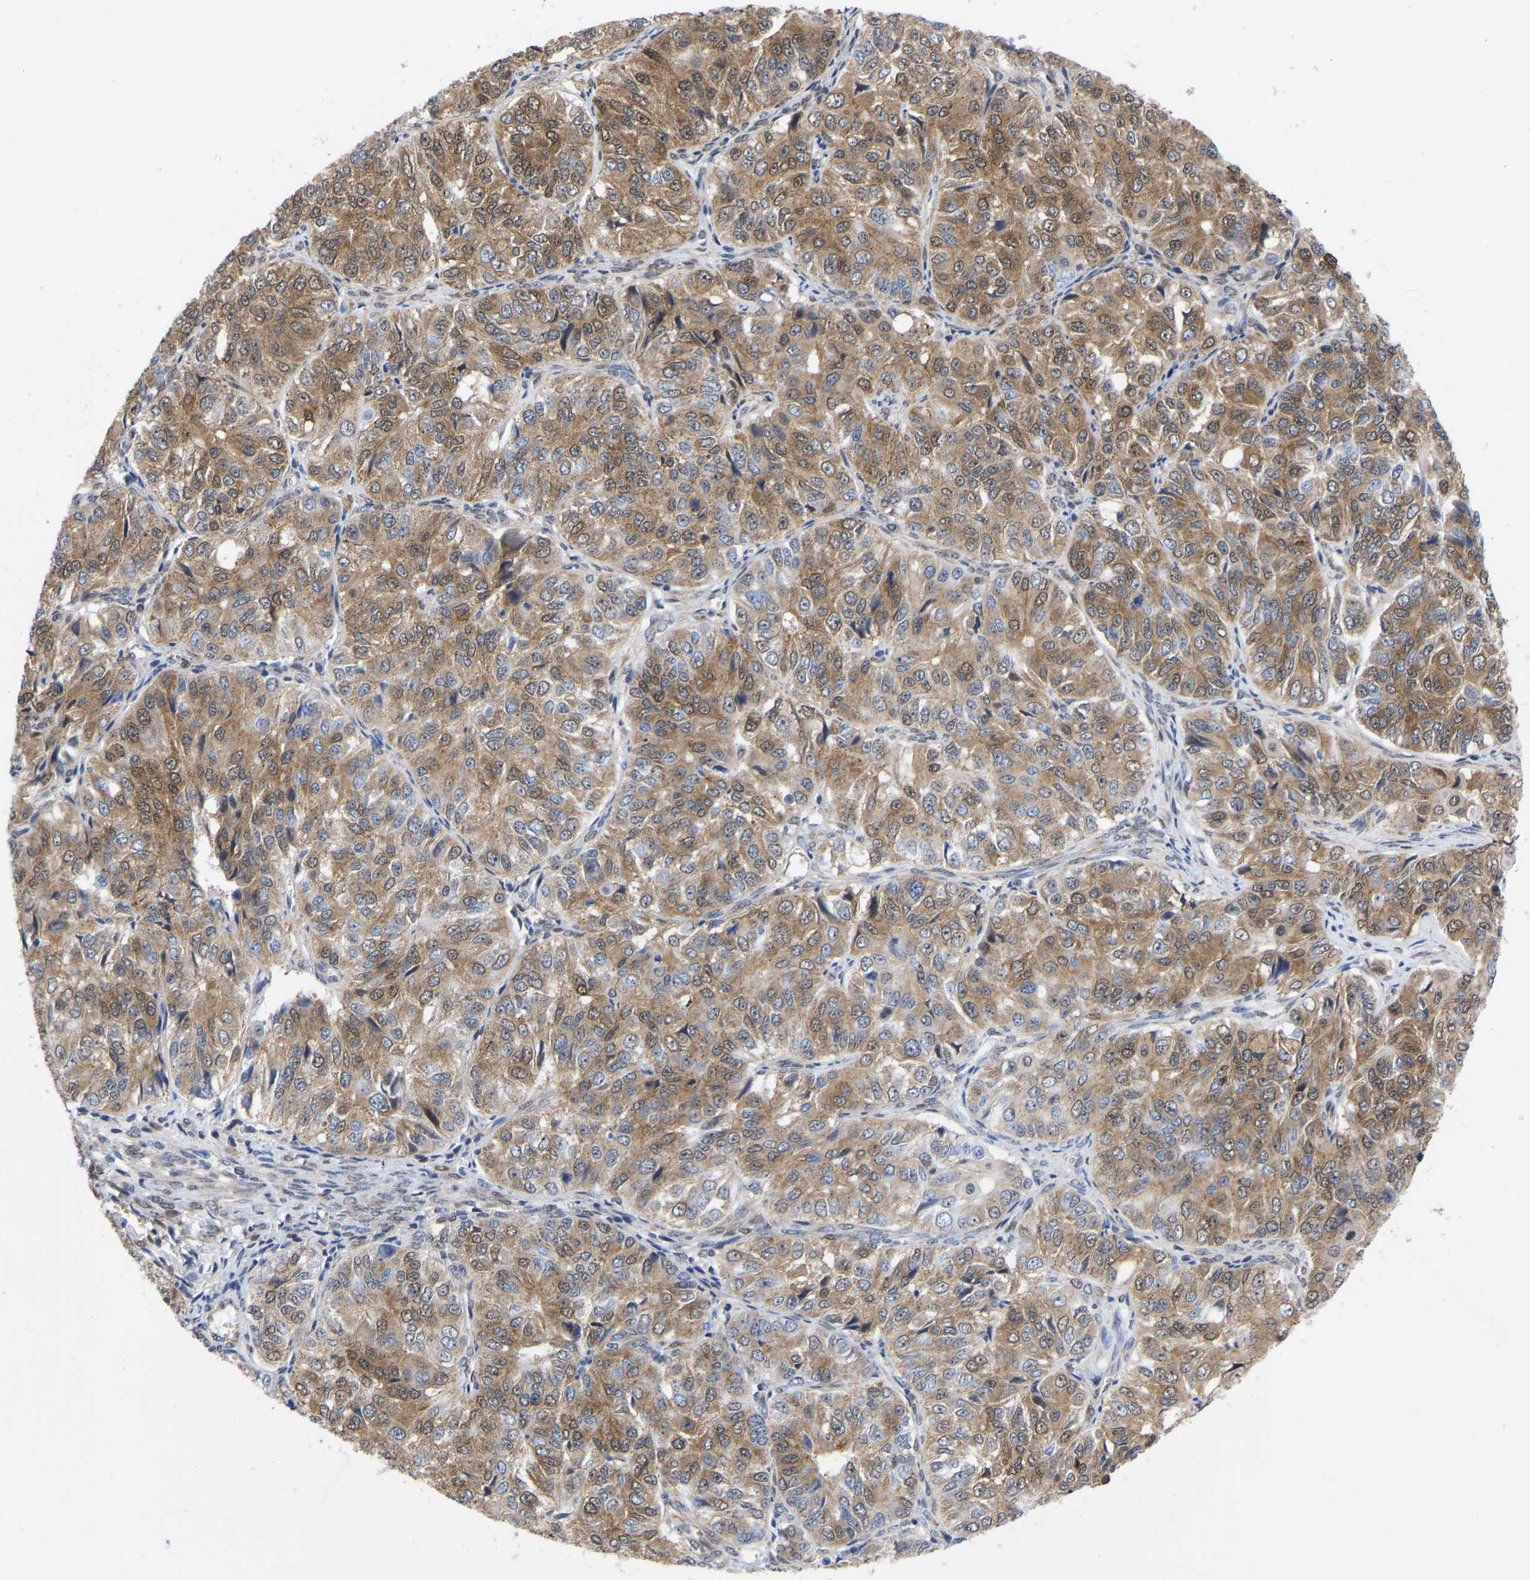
{"staining": {"intensity": "moderate", "quantity": ">75%", "location": "cytoplasmic/membranous,nuclear"}, "tissue": "ovarian cancer", "cell_type": "Tumor cells", "image_type": "cancer", "snomed": [{"axis": "morphology", "description": "Carcinoma, endometroid"}, {"axis": "topography", "description": "Ovary"}], "caption": "DAB (3,3'-diaminobenzidine) immunohistochemical staining of human ovarian endometroid carcinoma demonstrates moderate cytoplasmic/membranous and nuclear protein expression in approximately >75% of tumor cells. (DAB IHC, brown staining for protein, blue staining for nuclei).", "gene": "UBE4B", "patient": {"sex": "female", "age": 51}}